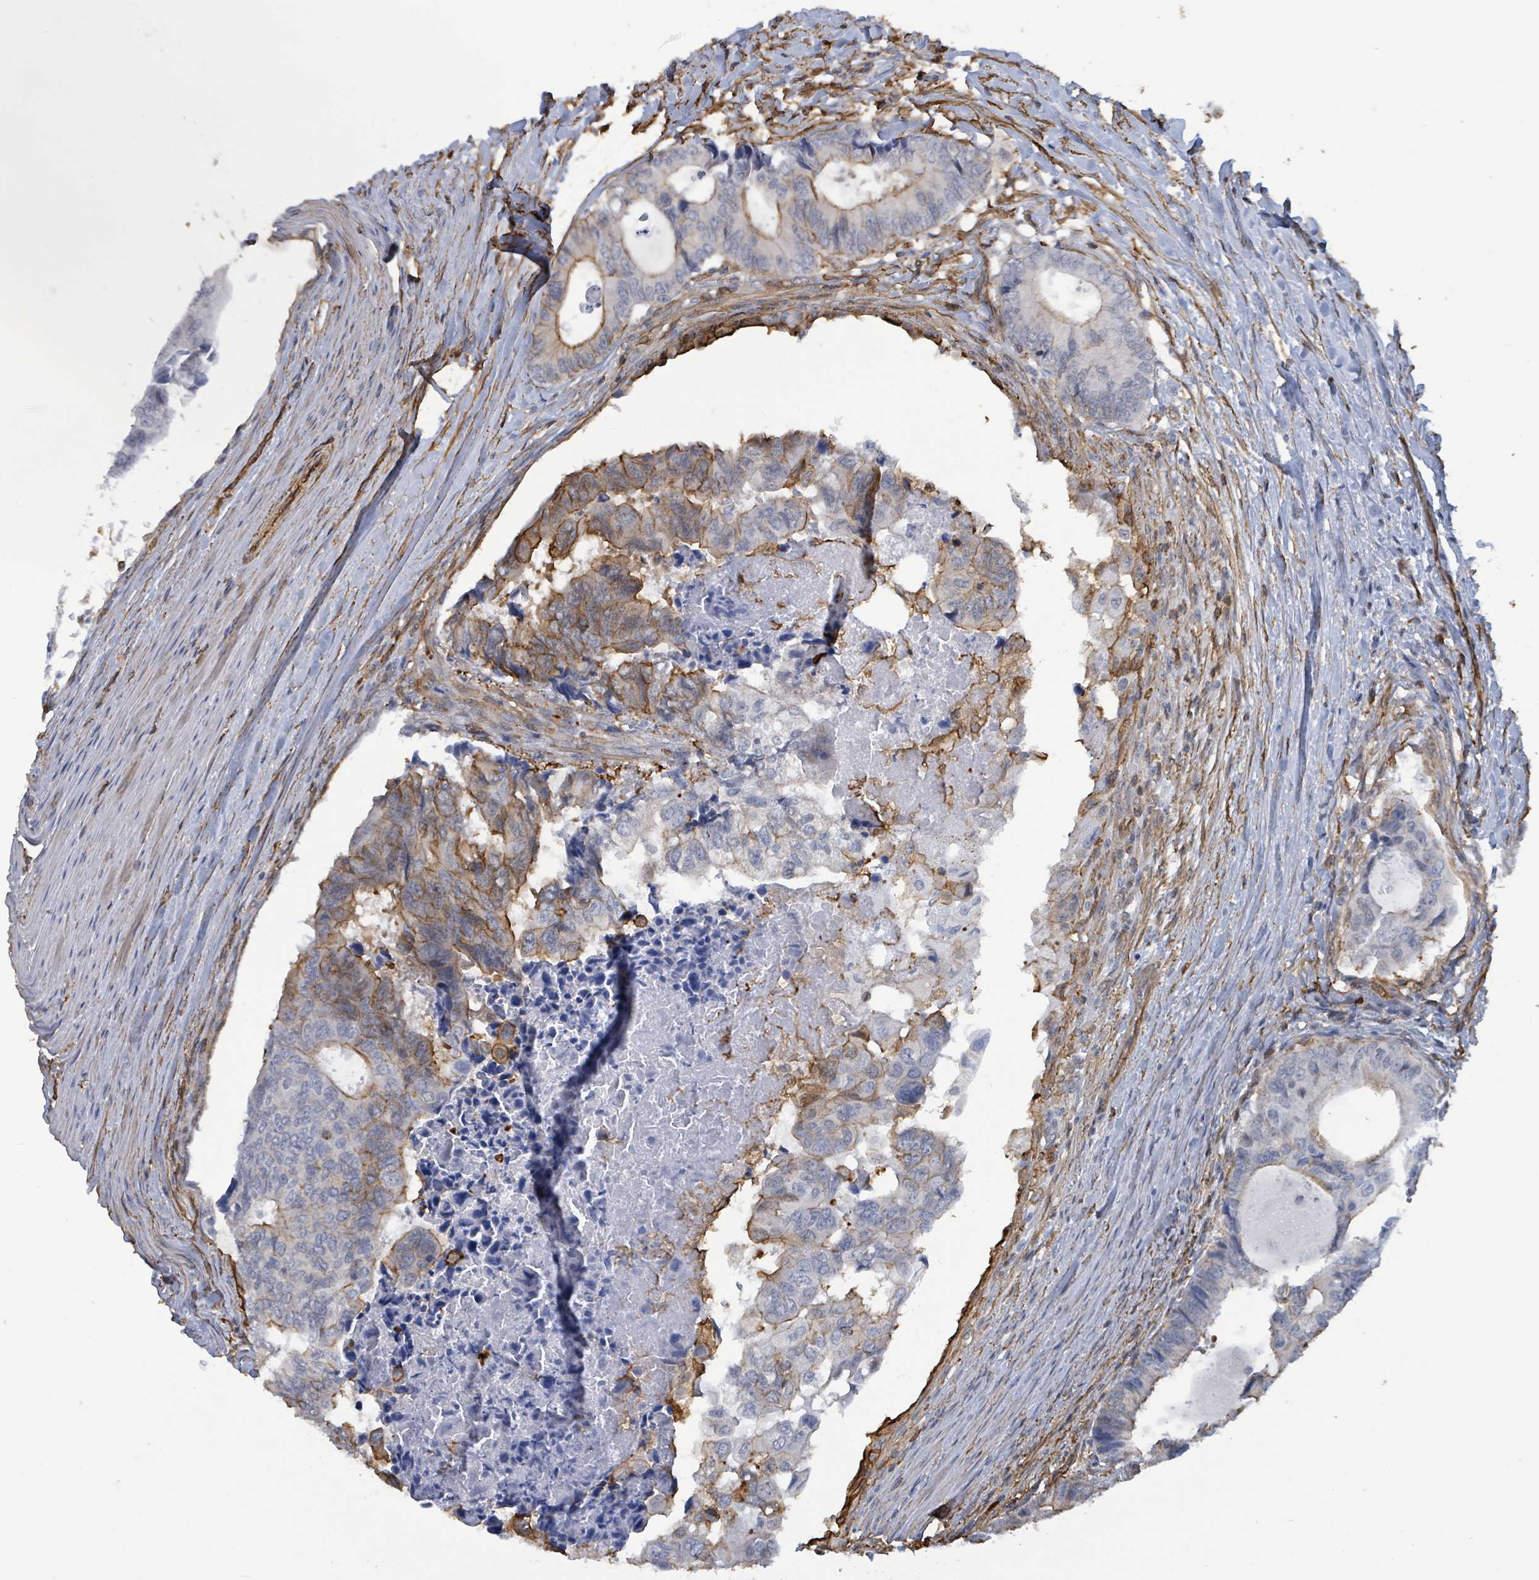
{"staining": {"intensity": "moderate", "quantity": "25%-75%", "location": "cytoplasmic/membranous"}, "tissue": "colorectal cancer", "cell_type": "Tumor cells", "image_type": "cancer", "snomed": [{"axis": "morphology", "description": "Adenocarcinoma, NOS"}, {"axis": "topography", "description": "Colon"}], "caption": "Brown immunohistochemical staining in human colorectal cancer (adenocarcinoma) demonstrates moderate cytoplasmic/membranous positivity in approximately 25%-75% of tumor cells.", "gene": "PRKRIP1", "patient": {"sex": "male", "age": 85}}